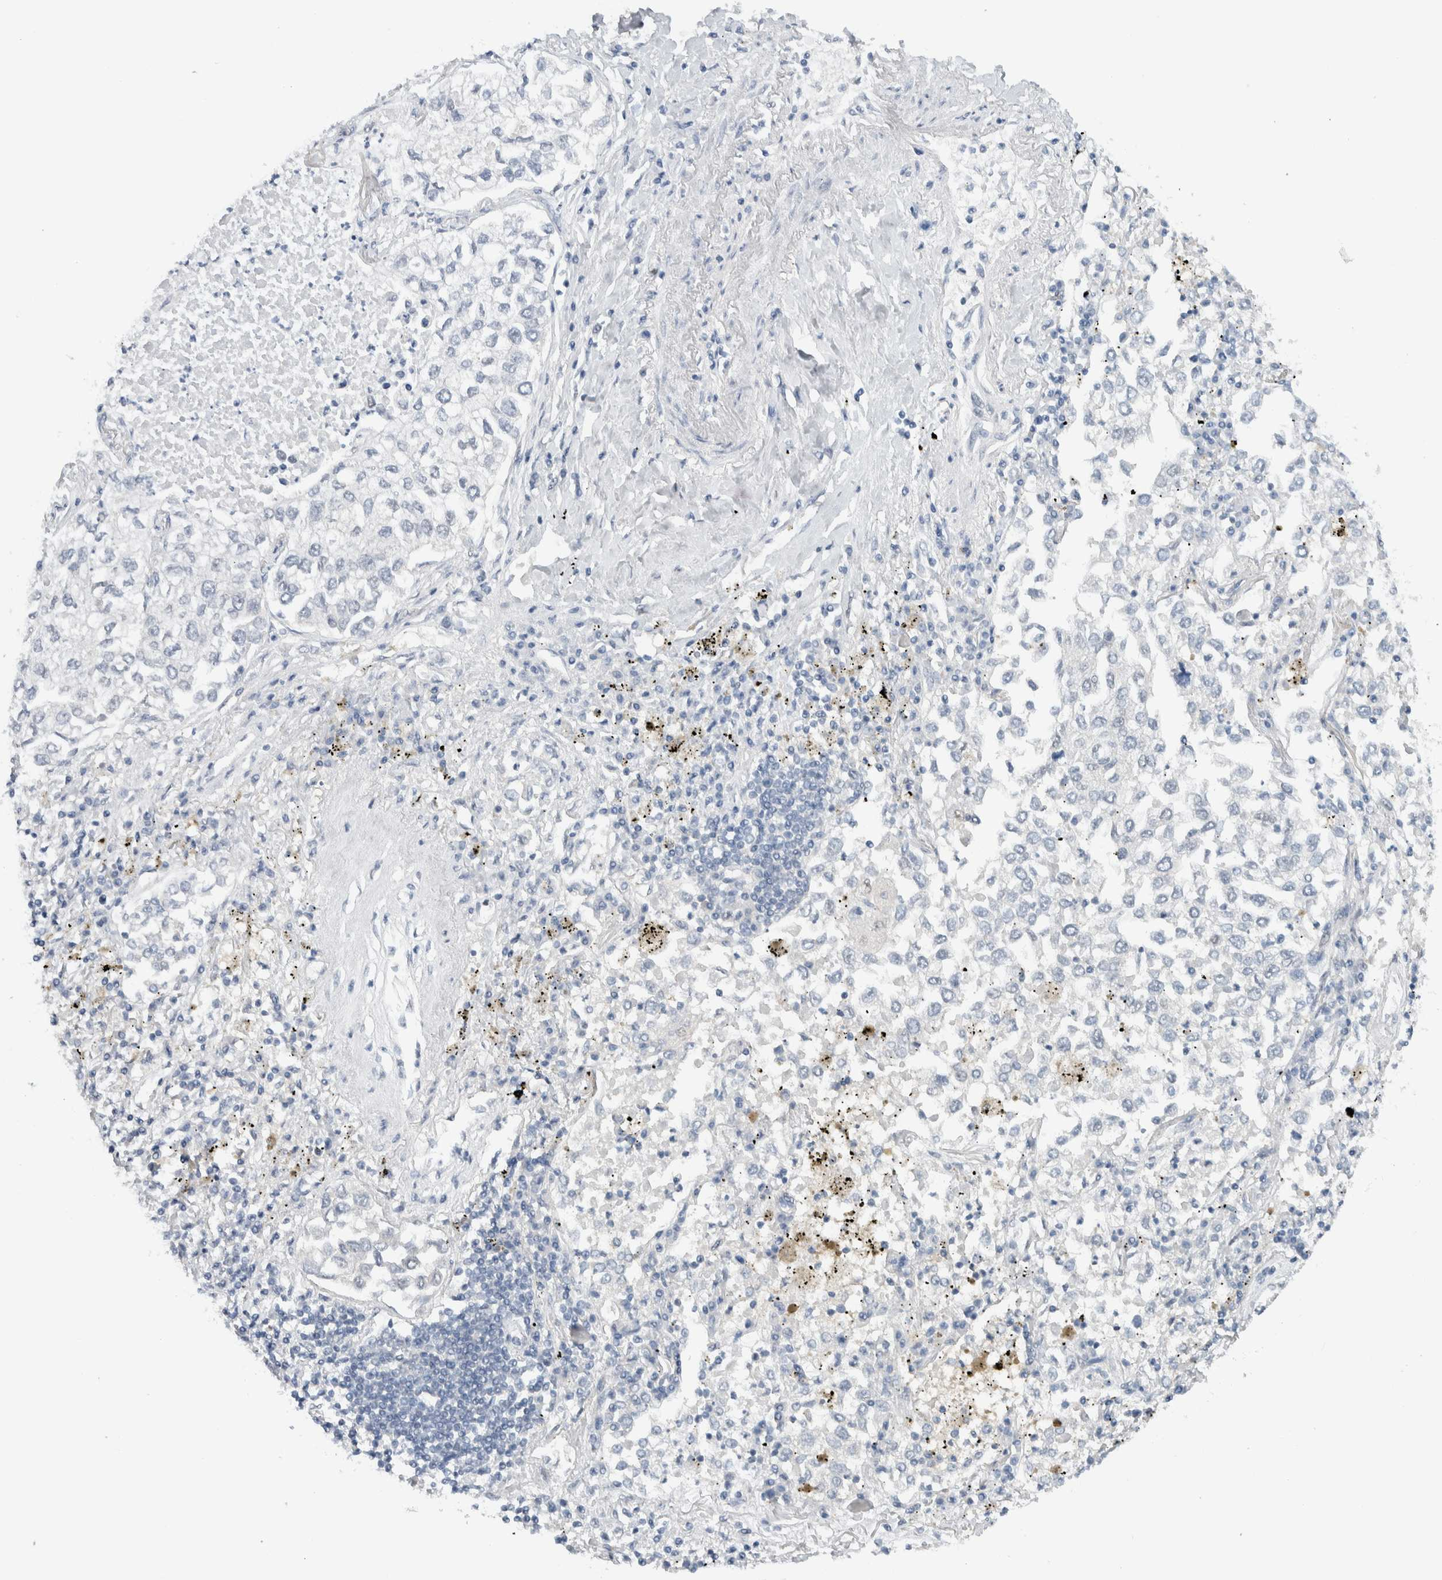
{"staining": {"intensity": "negative", "quantity": "none", "location": "none"}, "tissue": "lung cancer", "cell_type": "Tumor cells", "image_type": "cancer", "snomed": [{"axis": "morphology", "description": "Inflammation, NOS"}, {"axis": "morphology", "description": "Adenocarcinoma, NOS"}, {"axis": "topography", "description": "Lung"}], "caption": "Tumor cells are negative for protein expression in human lung cancer (adenocarcinoma).", "gene": "NCR3LG1", "patient": {"sex": "male", "age": 63}}